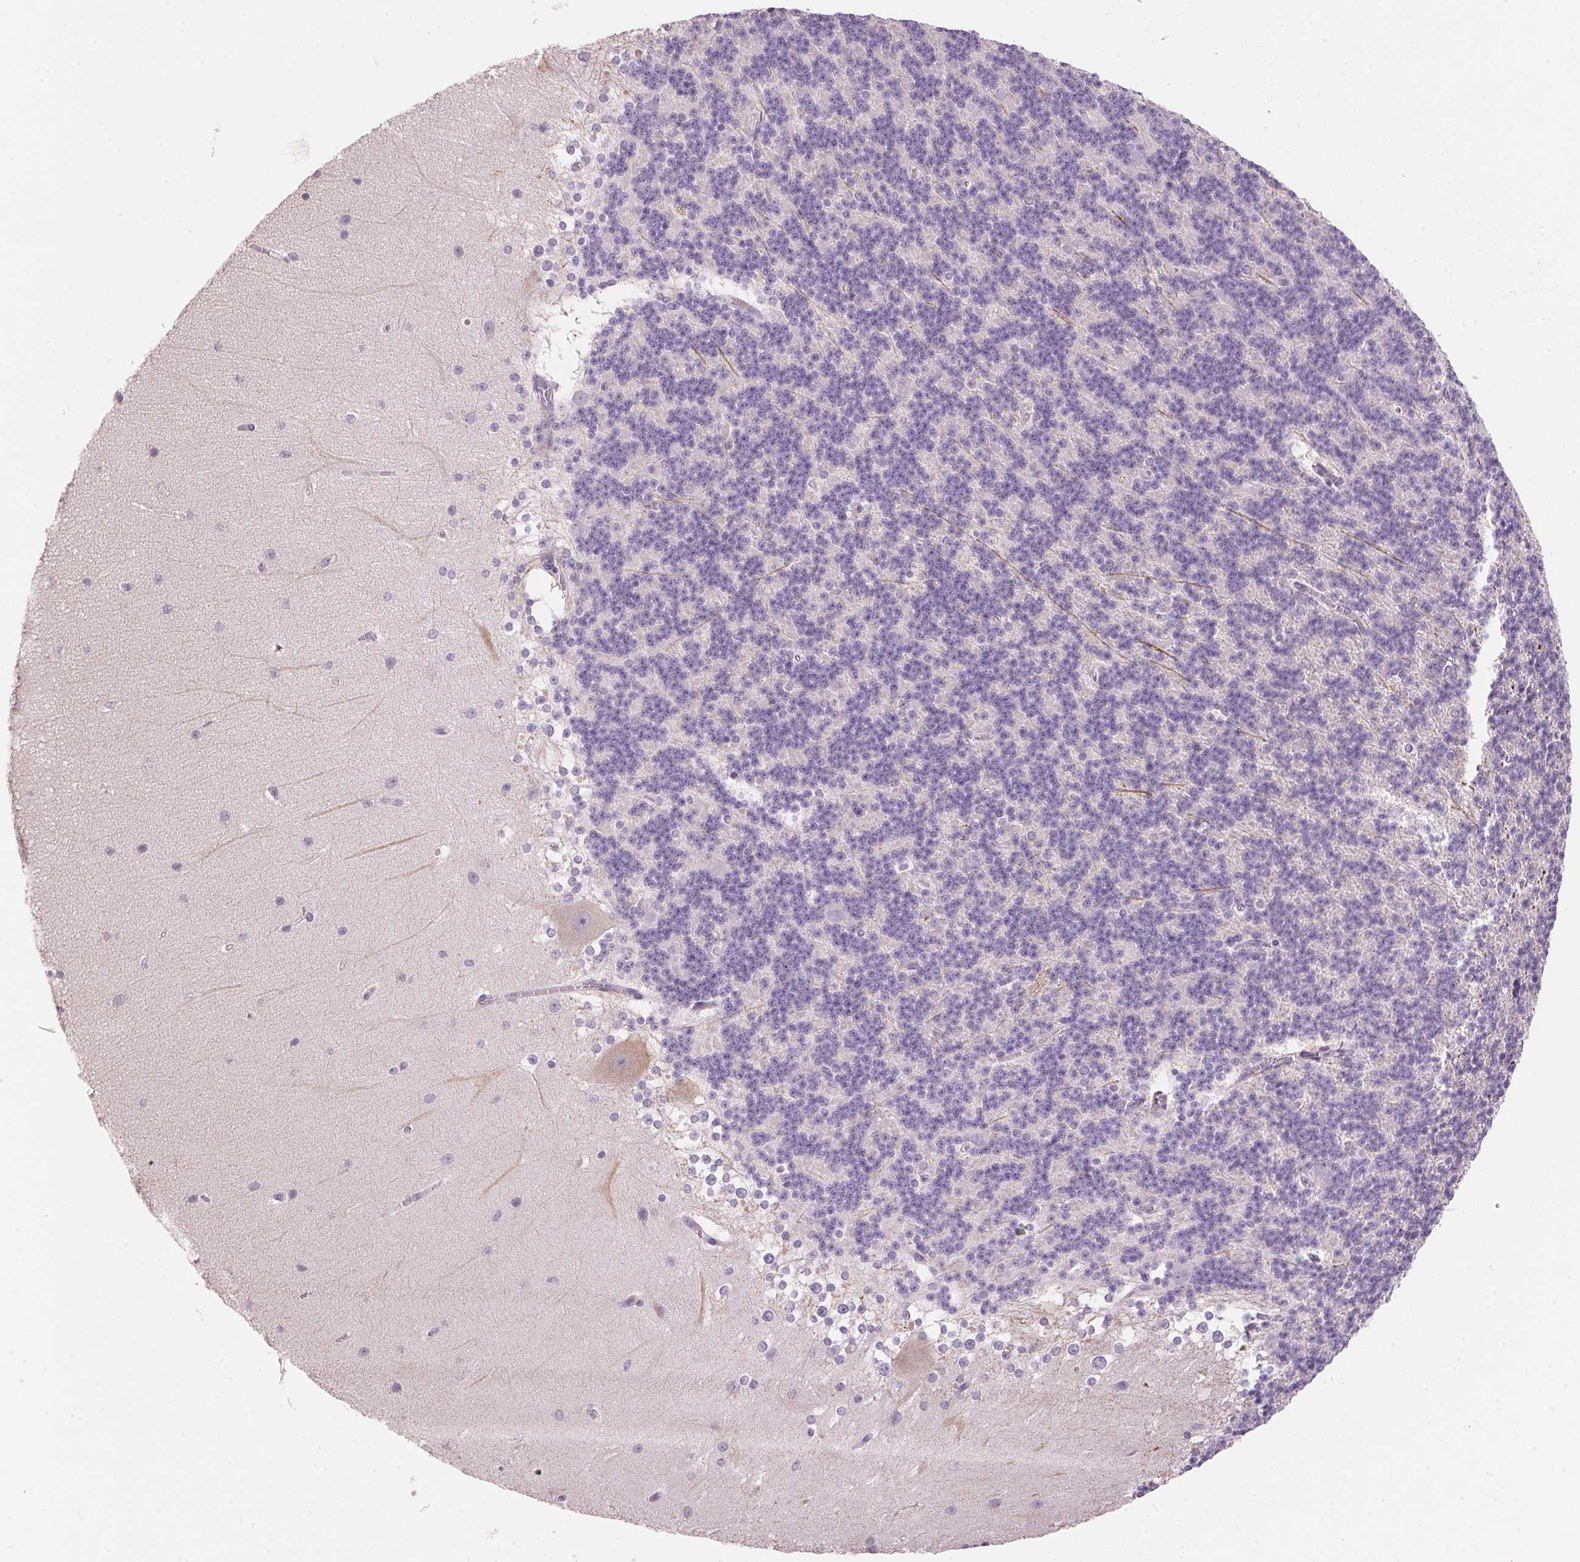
{"staining": {"intensity": "negative", "quantity": "none", "location": "none"}, "tissue": "cerebellum", "cell_type": "Cells in granular layer", "image_type": "normal", "snomed": [{"axis": "morphology", "description": "Normal tissue, NOS"}, {"axis": "topography", "description": "Cerebellum"}], "caption": "Cerebellum was stained to show a protein in brown. There is no significant positivity in cells in granular layer. (Brightfield microscopy of DAB (3,3'-diaminobenzidine) immunohistochemistry at high magnification).", "gene": "LYZL6", "patient": {"sex": "female", "age": 19}}